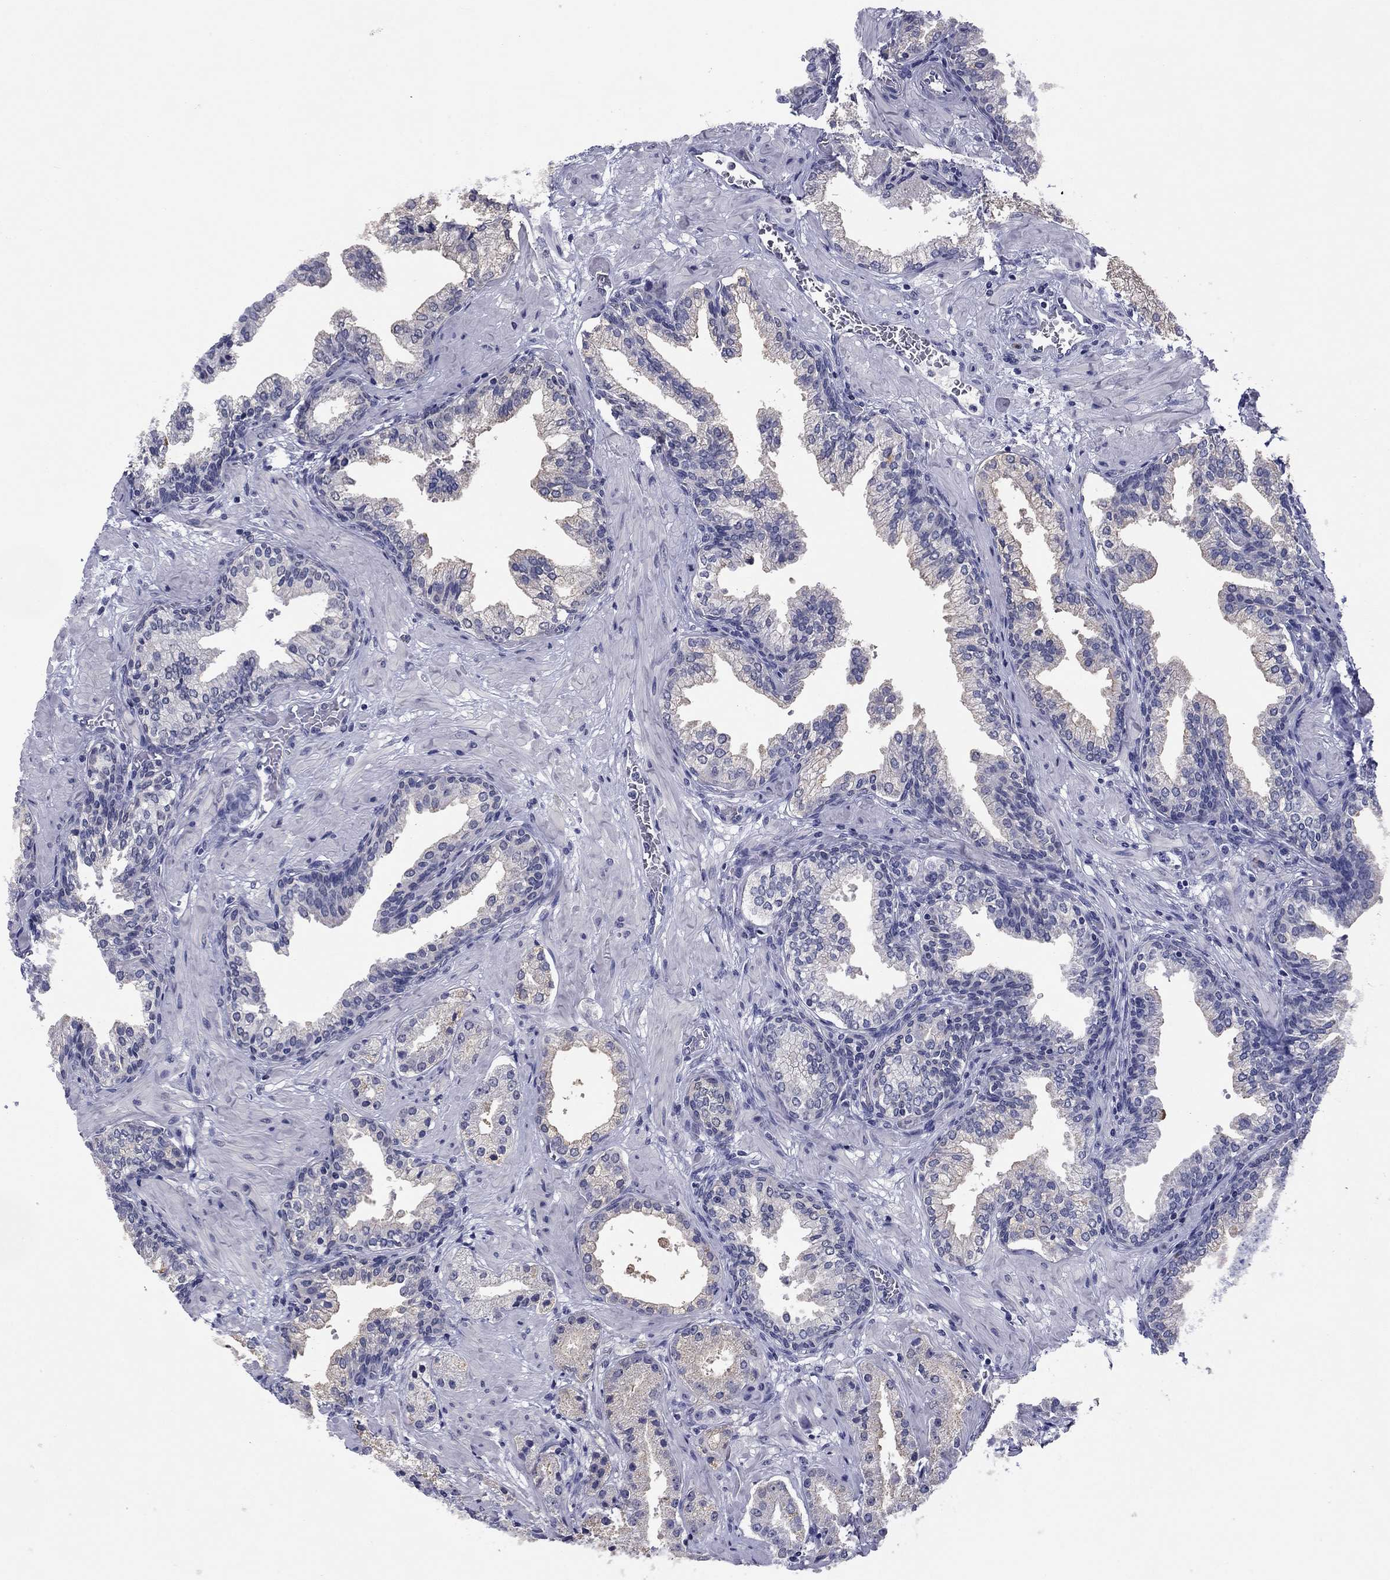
{"staining": {"intensity": "moderate", "quantity": "<25%", "location": "cytoplasmic/membranous"}, "tissue": "prostate cancer", "cell_type": "Tumor cells", "image_type": "cancer", "snomed": [{"axis": "morphology", "description": "Adenocarcinoma, NOS"}, {"axis": "topography", "description": "Prostate and seminal vesicle, NOS"}, {"axis": "topography", "description": "Prostate"}], "caption": "Protein analysis of prostate adenocarcinoma tissue shows moderate cytoplasmic/membranous staining in about <25% of tumor cells.", "gene": "HAO1", "patient": {"sex": "male", "age": 44}}